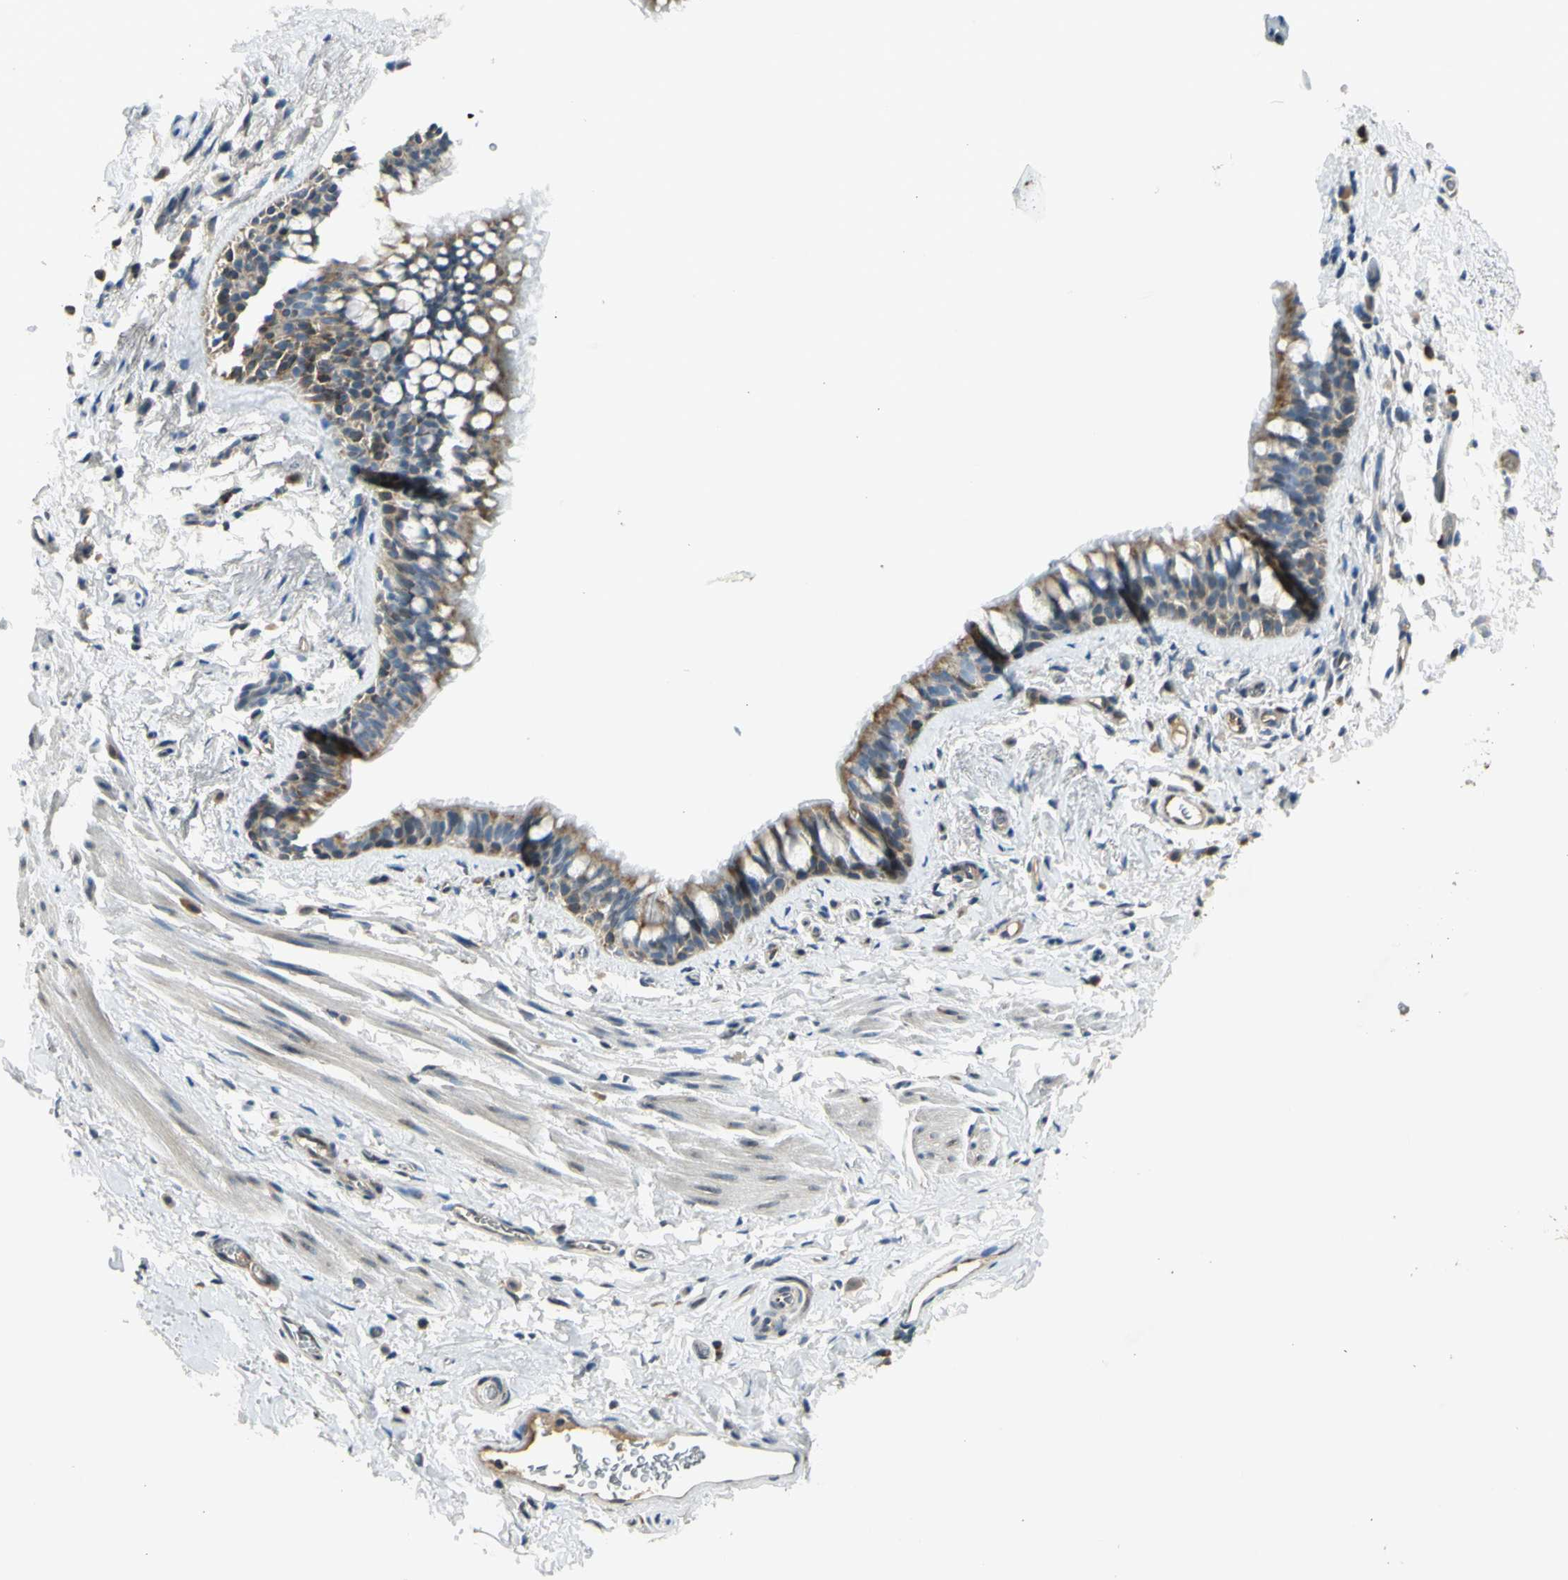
{"staining": {"intensity": "moderate", "quantity": ">75%", "location": "cytoplasmic/membranous"}, "tissue": "bronchus", "cell_type": "Respiratory epithelial cells", "image_type": "normal", "snomed": [{"axis": "morphology", "description": "Normal tissue, NOS"}, {"axis": "morphology", "description": "Malignant melanoma, Metastatic site"}, {"axis": "topography", "description": "Bronchus"}, {"axis": "topography", "description": "Lung"}], "caption": "Respiratory epithelial cells demonstrate medium levels of moderate cytoplasmic/membranous positivity in about >75% of cells in benign bronchus. (DAB (3,3'-diaminobenzidine) IHC, brown staining for protein, blue staining for nuclei).", "gene": "NPHP3", "patient": {"sex": "male", "age": 64}}